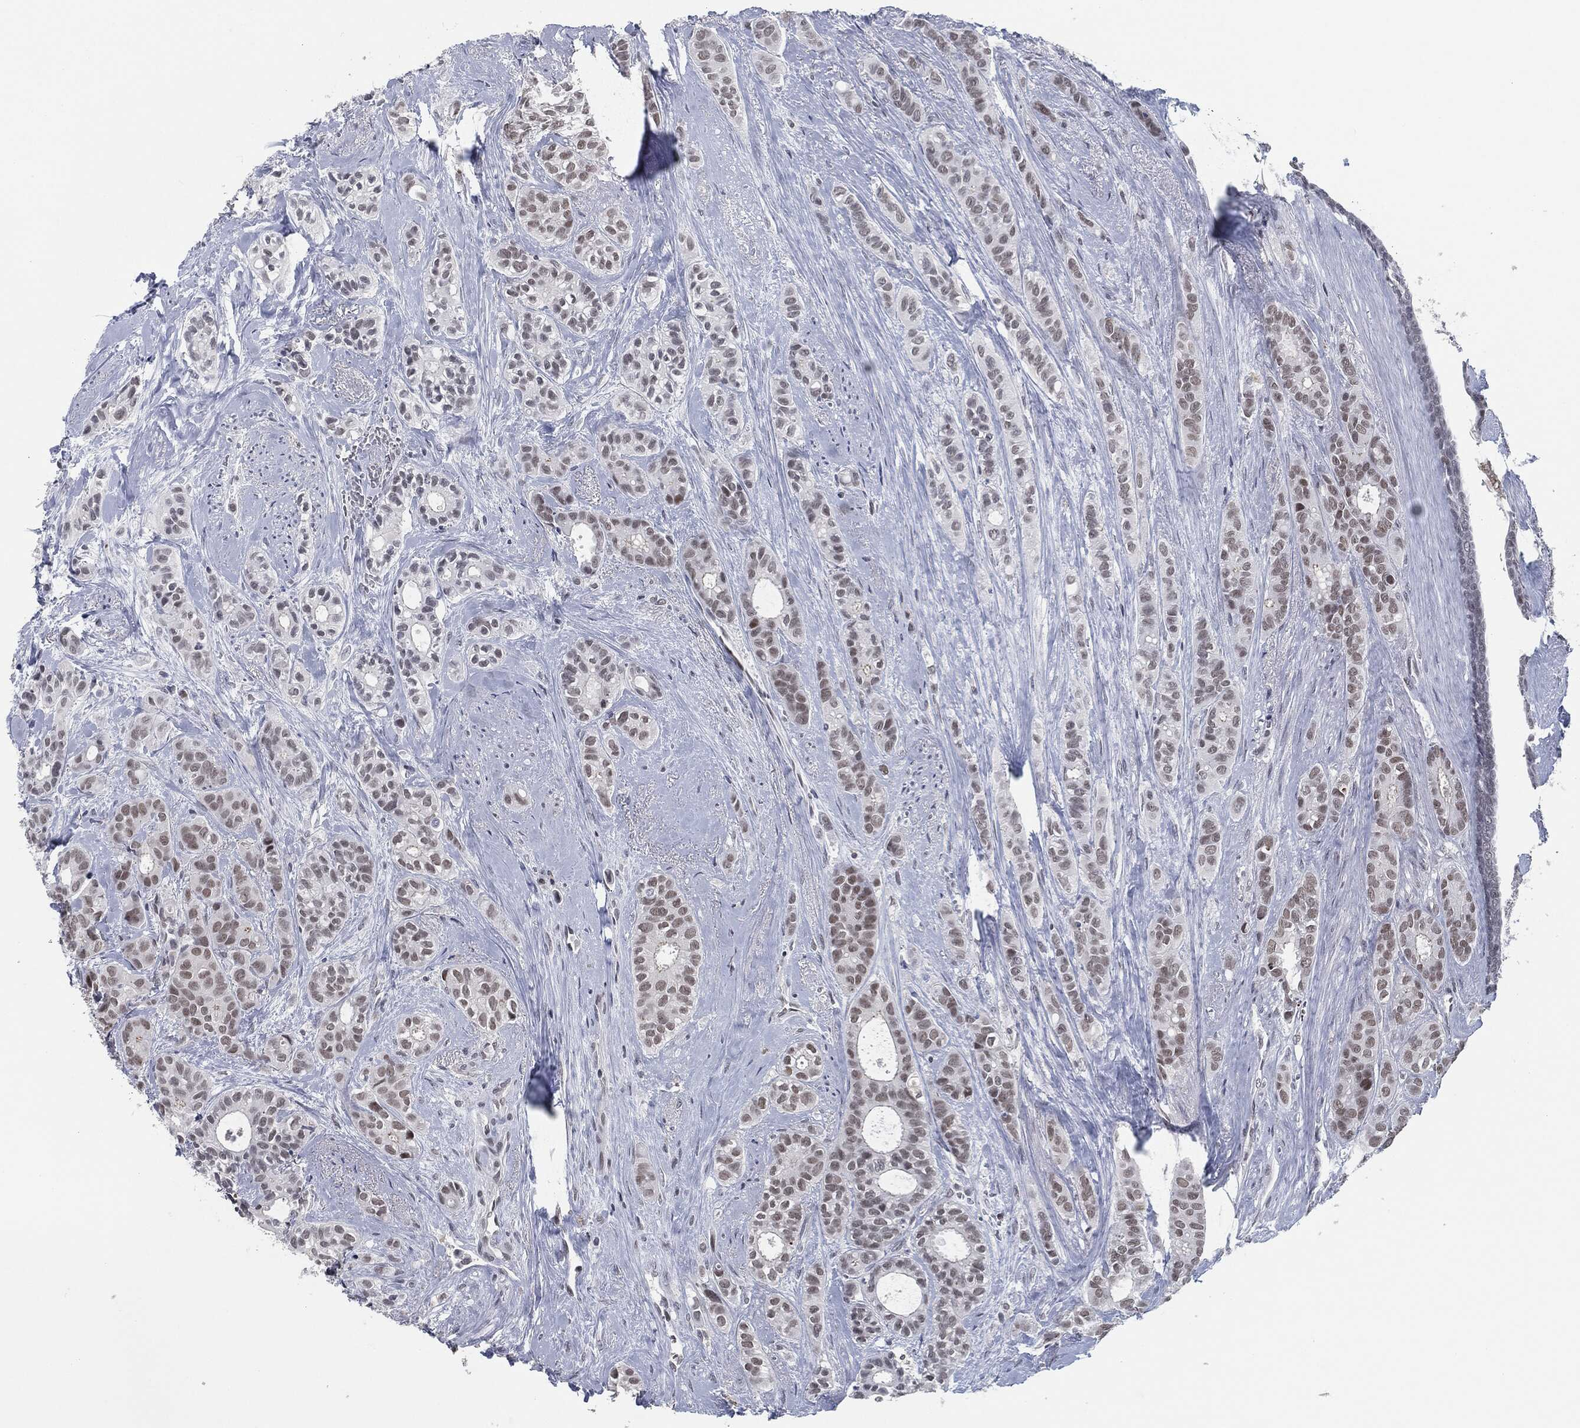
{"staining": {"intensity": "weak", "quantity": "25%-75%", "location": "nuclear"}, "tissue": "breast cancer", "cell_type": "Tumor cells", "image_type": "cancer", "snomed": [{"axis": "morphology", "description": "Duct carcinoma"}, {"axis": "topography", "description": "Breast"}], "caption": "Breast cancer (invasive ductal carcinoma) stained with a brown dye demonstrates weak nuclear positive expression in about 25%-75% of tumor cells.", "gene": "ANXA1", "patient": {"sex": "female", "age": 71}}